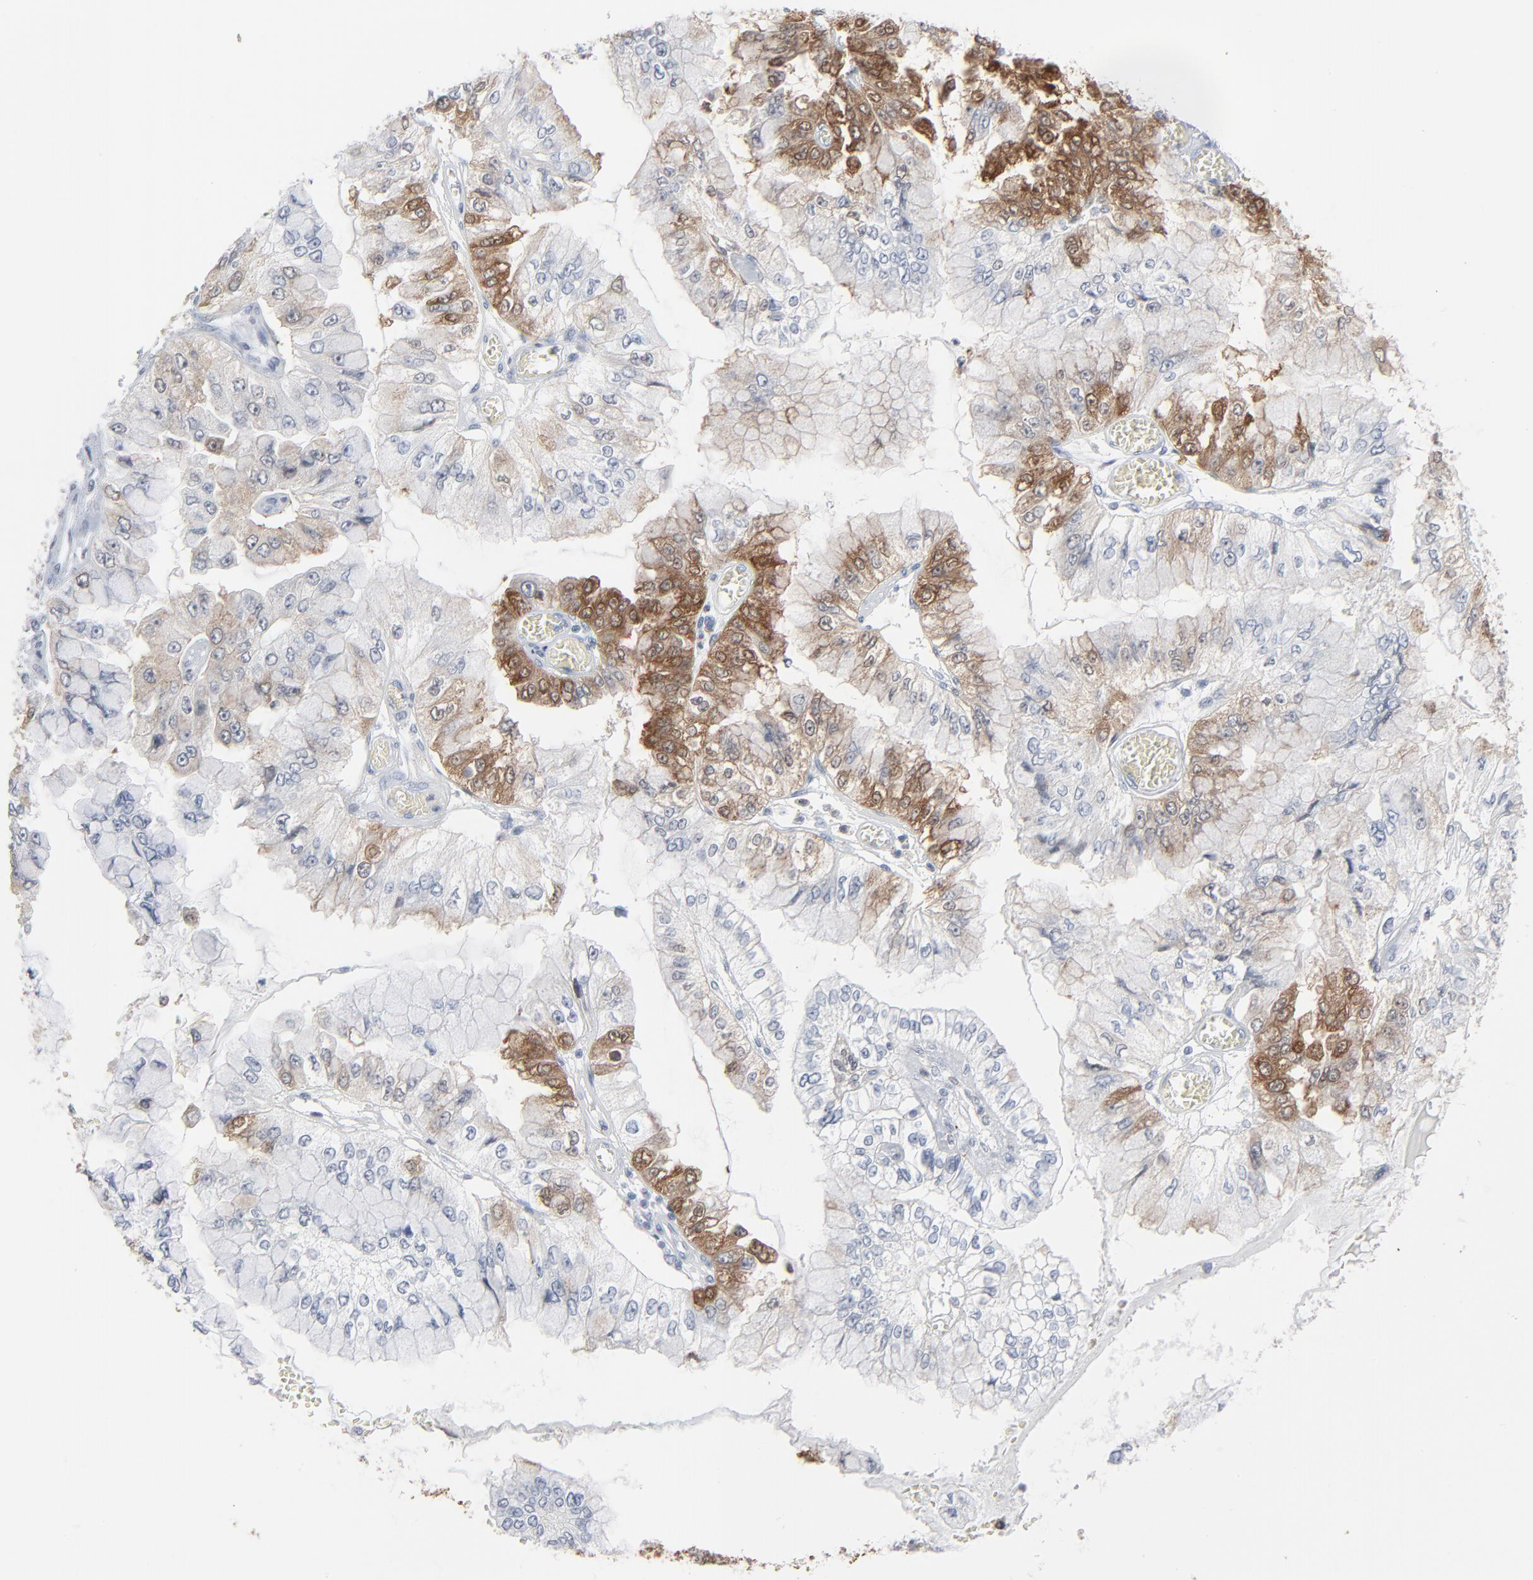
{"staining": {"intensity": "moderate", "quantity": "25%-75%", "location": "cytoplasmic/membranous"}, "tissue": "liver cancer", "cell_type": "Tumor cells", "image_type": "cancer", "snomed": [{"axis": "morphology", "description": "Cholangiocarcinoma"}, {"axis": "topography", "description": "Liver"}], "caption": "Liver cancer (cholangiocarcinoma) tissue reveals moderate cytoplasmic/membranous positivity in approximately 25%-75% of tumor cells", "gene": "PHGDH", "patient": {"sex": "female", "age": 79}}